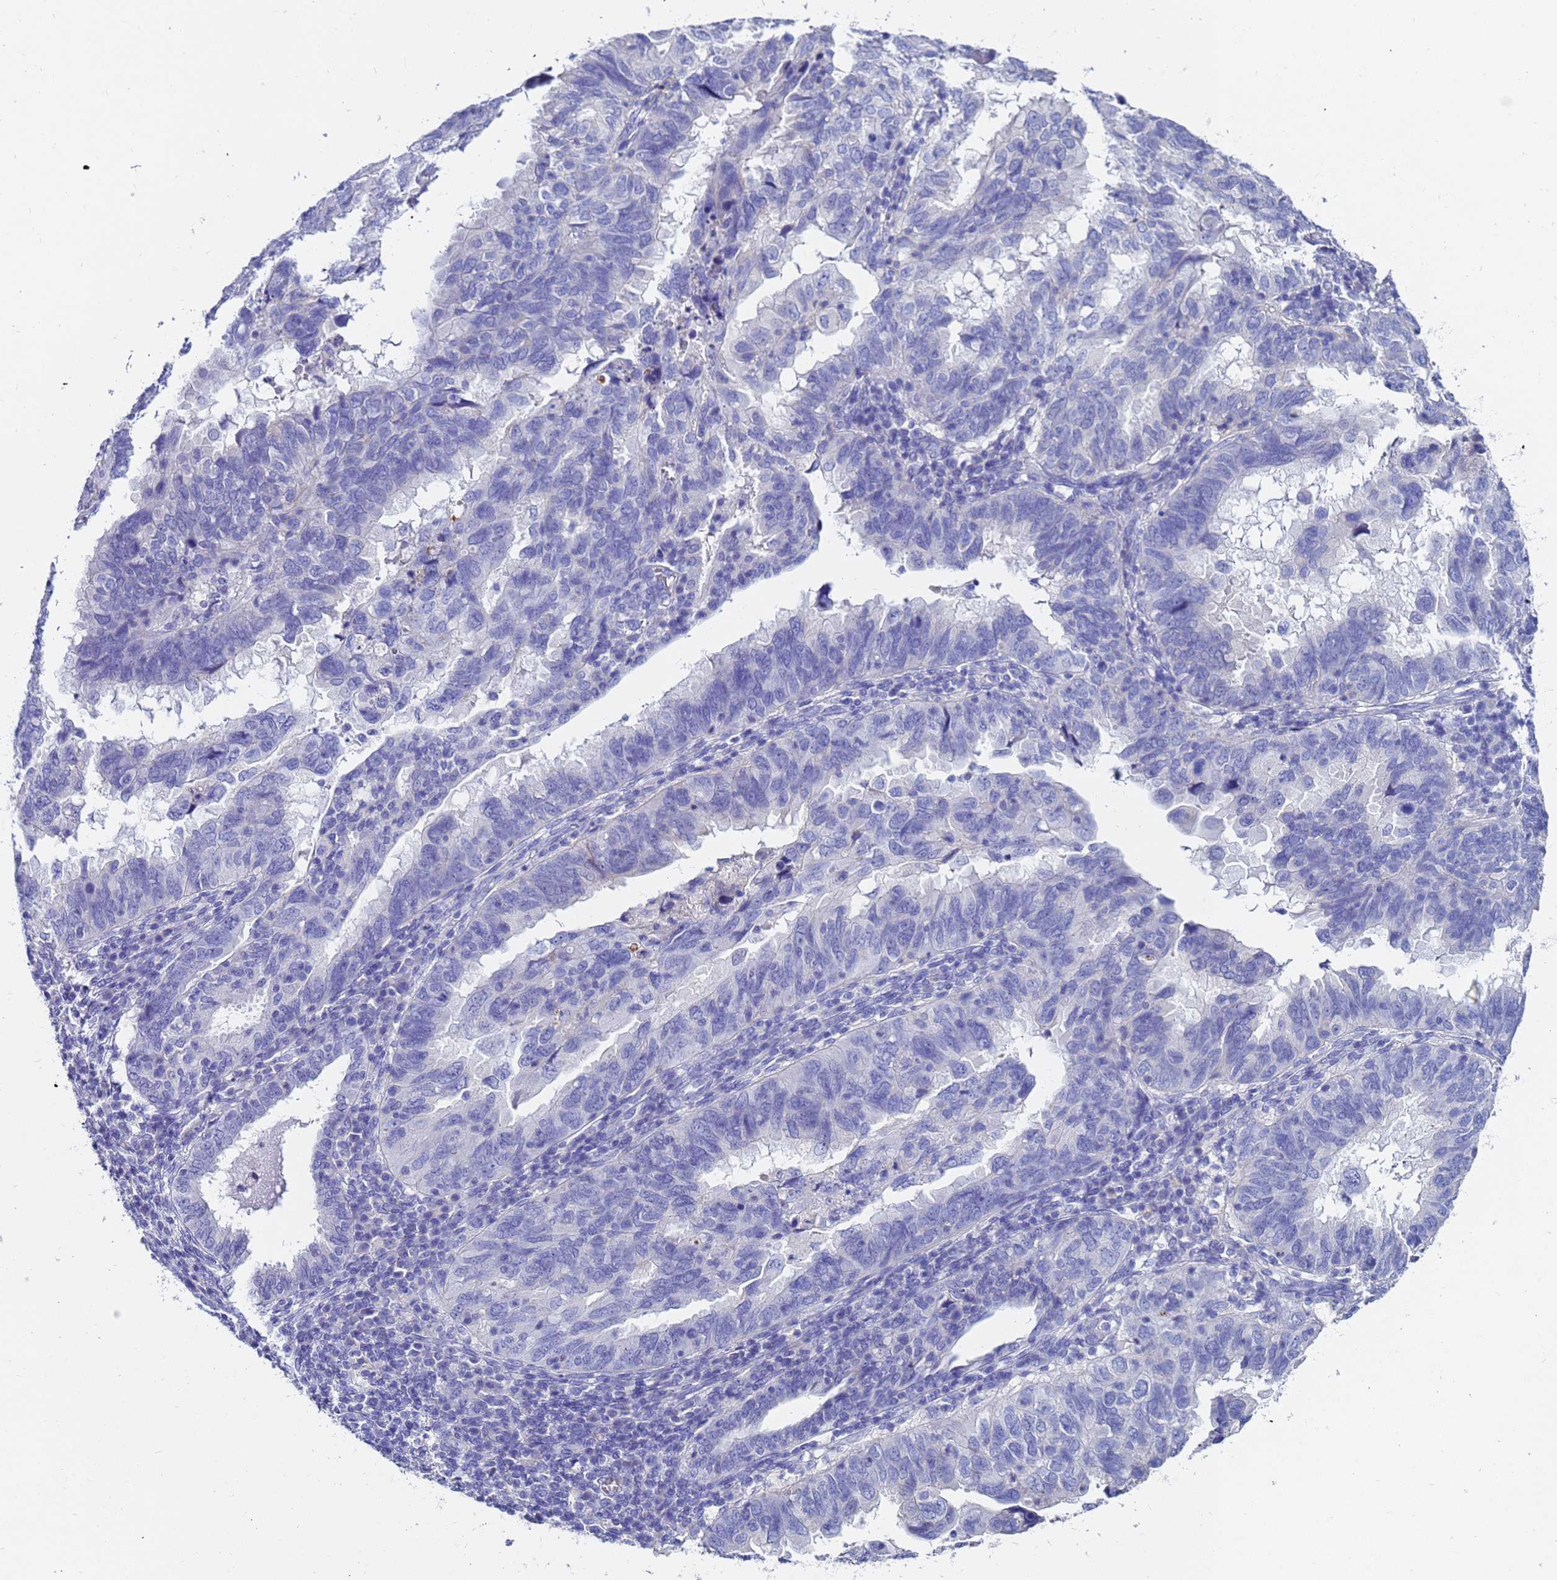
{"staining": {"intensity": "negative", "quantity": "none", "location": "none"}, "tissue": "endometrial cancer", "cell_type": "Tumor cells", "image_type": "cancer", "snomed": [{"axis": "morphology", "description": "Adenocarcinoma, NOS"}, {"axis": "topography", "description": "Uterus"}], "caption": "High magnification brightfield microscopy of endometrial cancer (adenocarcinoma) stained with DAB (brown) and counterstained with hematoxylin (blue): tumor cells show no significant expression.", "gene": "C2orf72", "patient": {"sex": "female", "age": 77}}